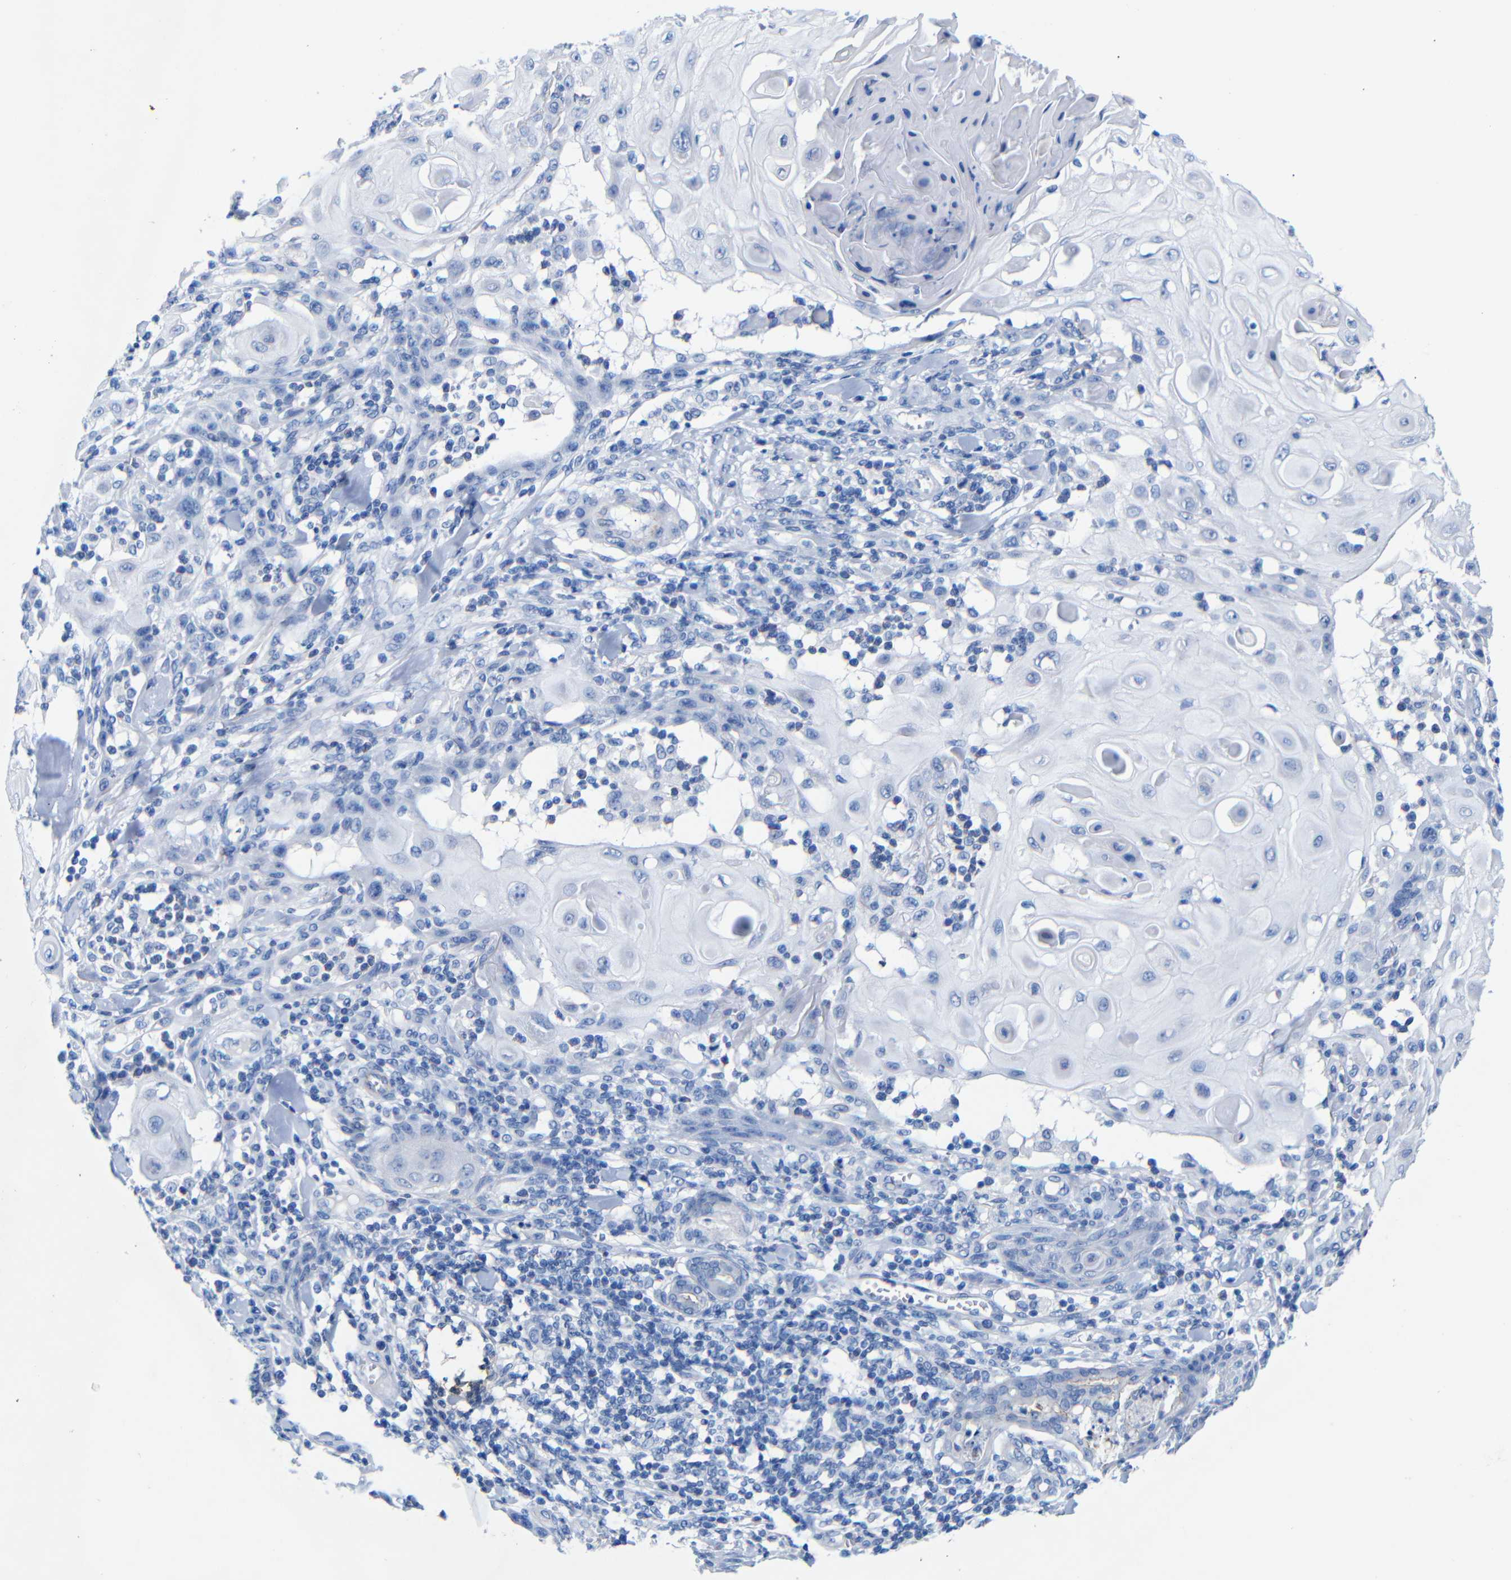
{"staining": {"intensity": "negative", "quantity": "none", "location": "none"}, "tissue": "skin cancer", "cell_type": "Tumor cells", "image_type": "cancer", "snomed": [{"axis": "morphology", "description": "Squamous cell carcinoma, NOS"}, {"axis": "topography", "description": "Skin"}], "caption": "This histopathology image is of squamous cell carcinoma (skin) stained with IHC to label a protein in brown with the nuclei are counter-stained blue. There is no expression in tumor cells.", "gene": "CGNL1", "patient": {"sex": "male", "age": 24}}